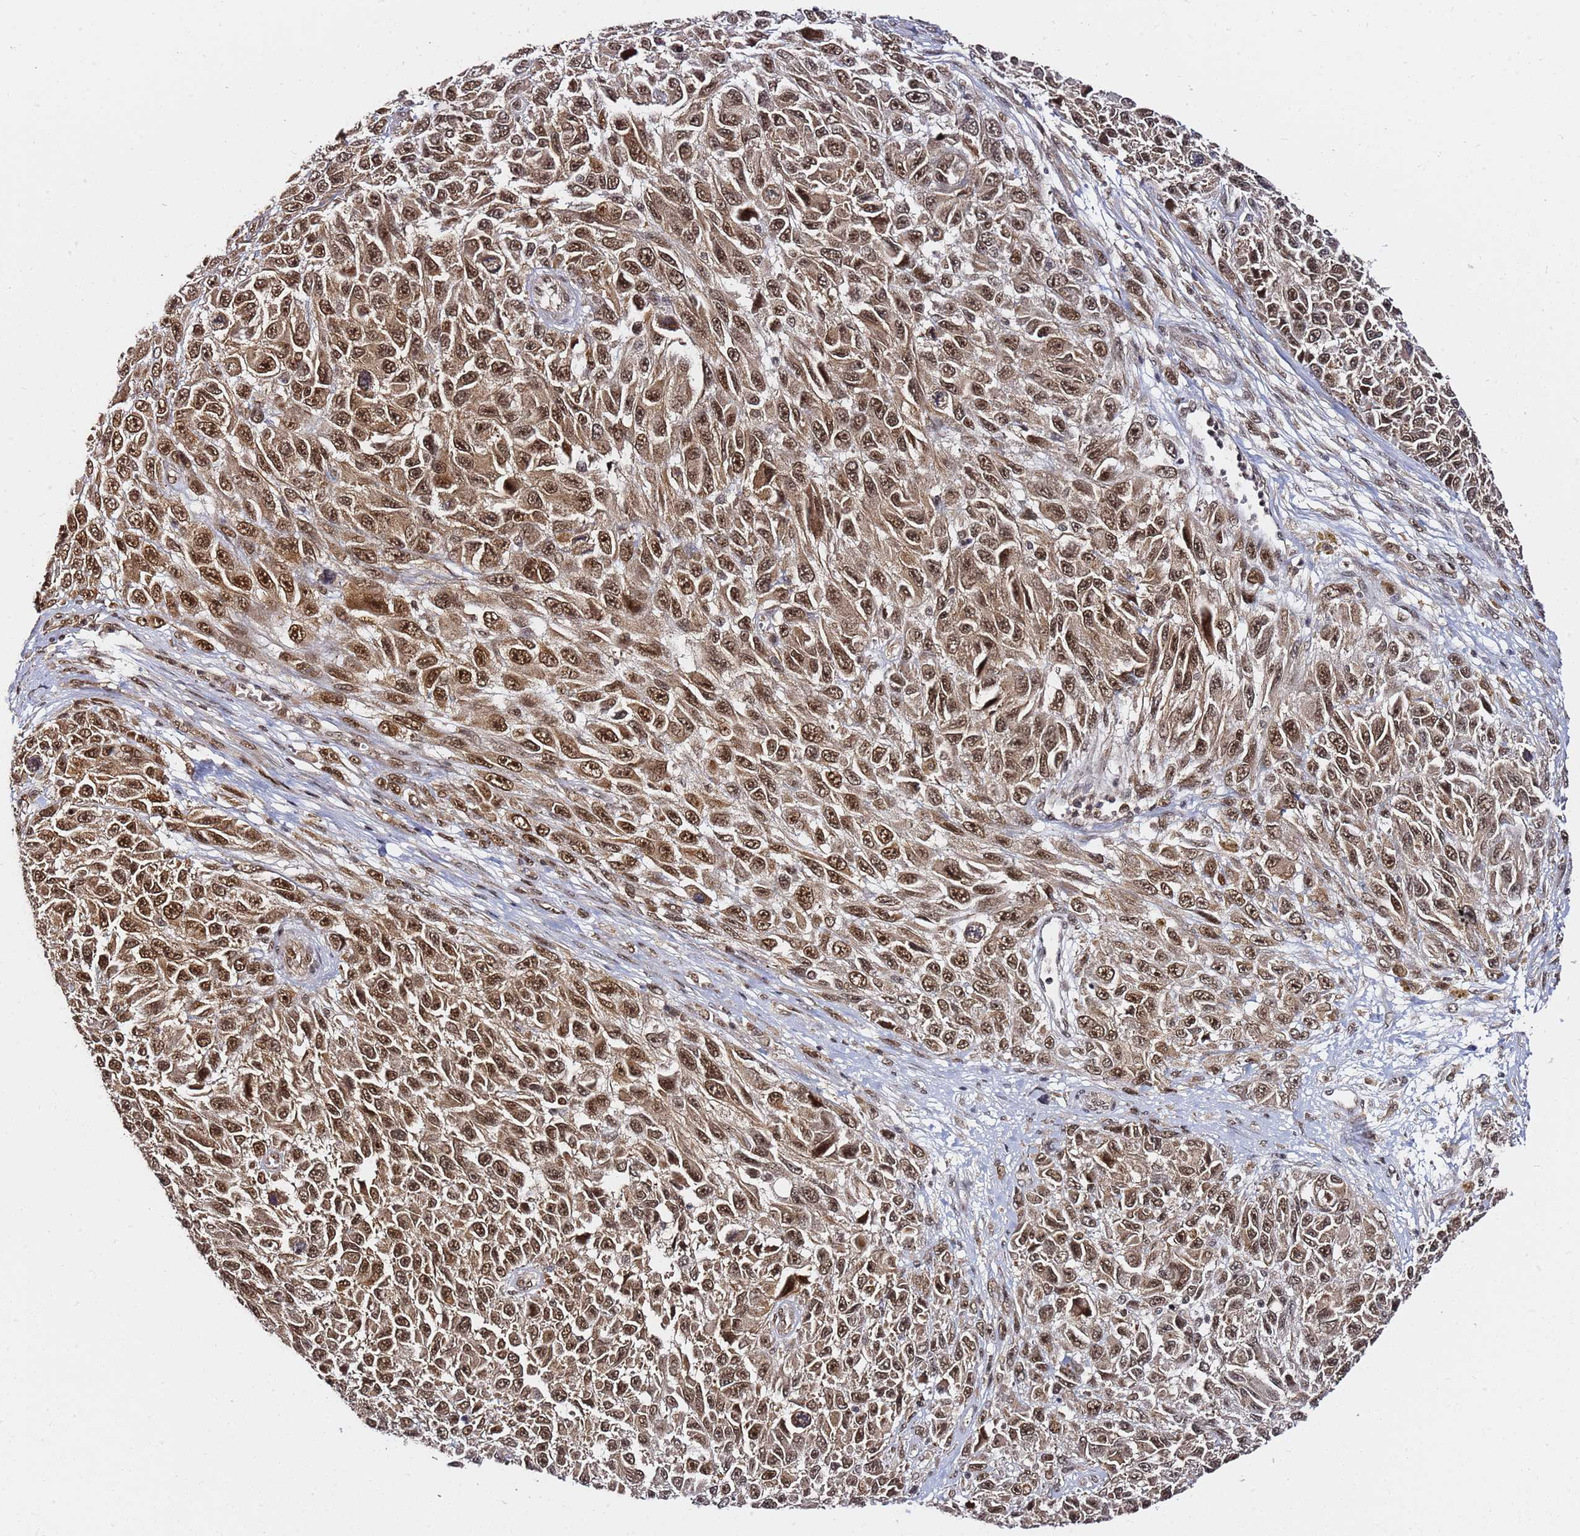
{"staining": {"intensity": "moderate", "quantity": ">75%", "location": "nuclear"}, "tissue": "melanoma", "cell_type": "Tumor cells", "image_type": "cancer", "snomed": [{"axis": "morphology", "description": "Normal tissue, NOS"}, {"axis": "morphology", "description": "Malignant melanoma, NOS"}, {"axis": "topography", "description": "Skin"}], "caption": "This is a histology image of IHC staining of melanoma, which shows moderate staining in the nuclear of tumor cells.", "gene": "RGS18", "patient": {"sex": "female", "age": 96}}